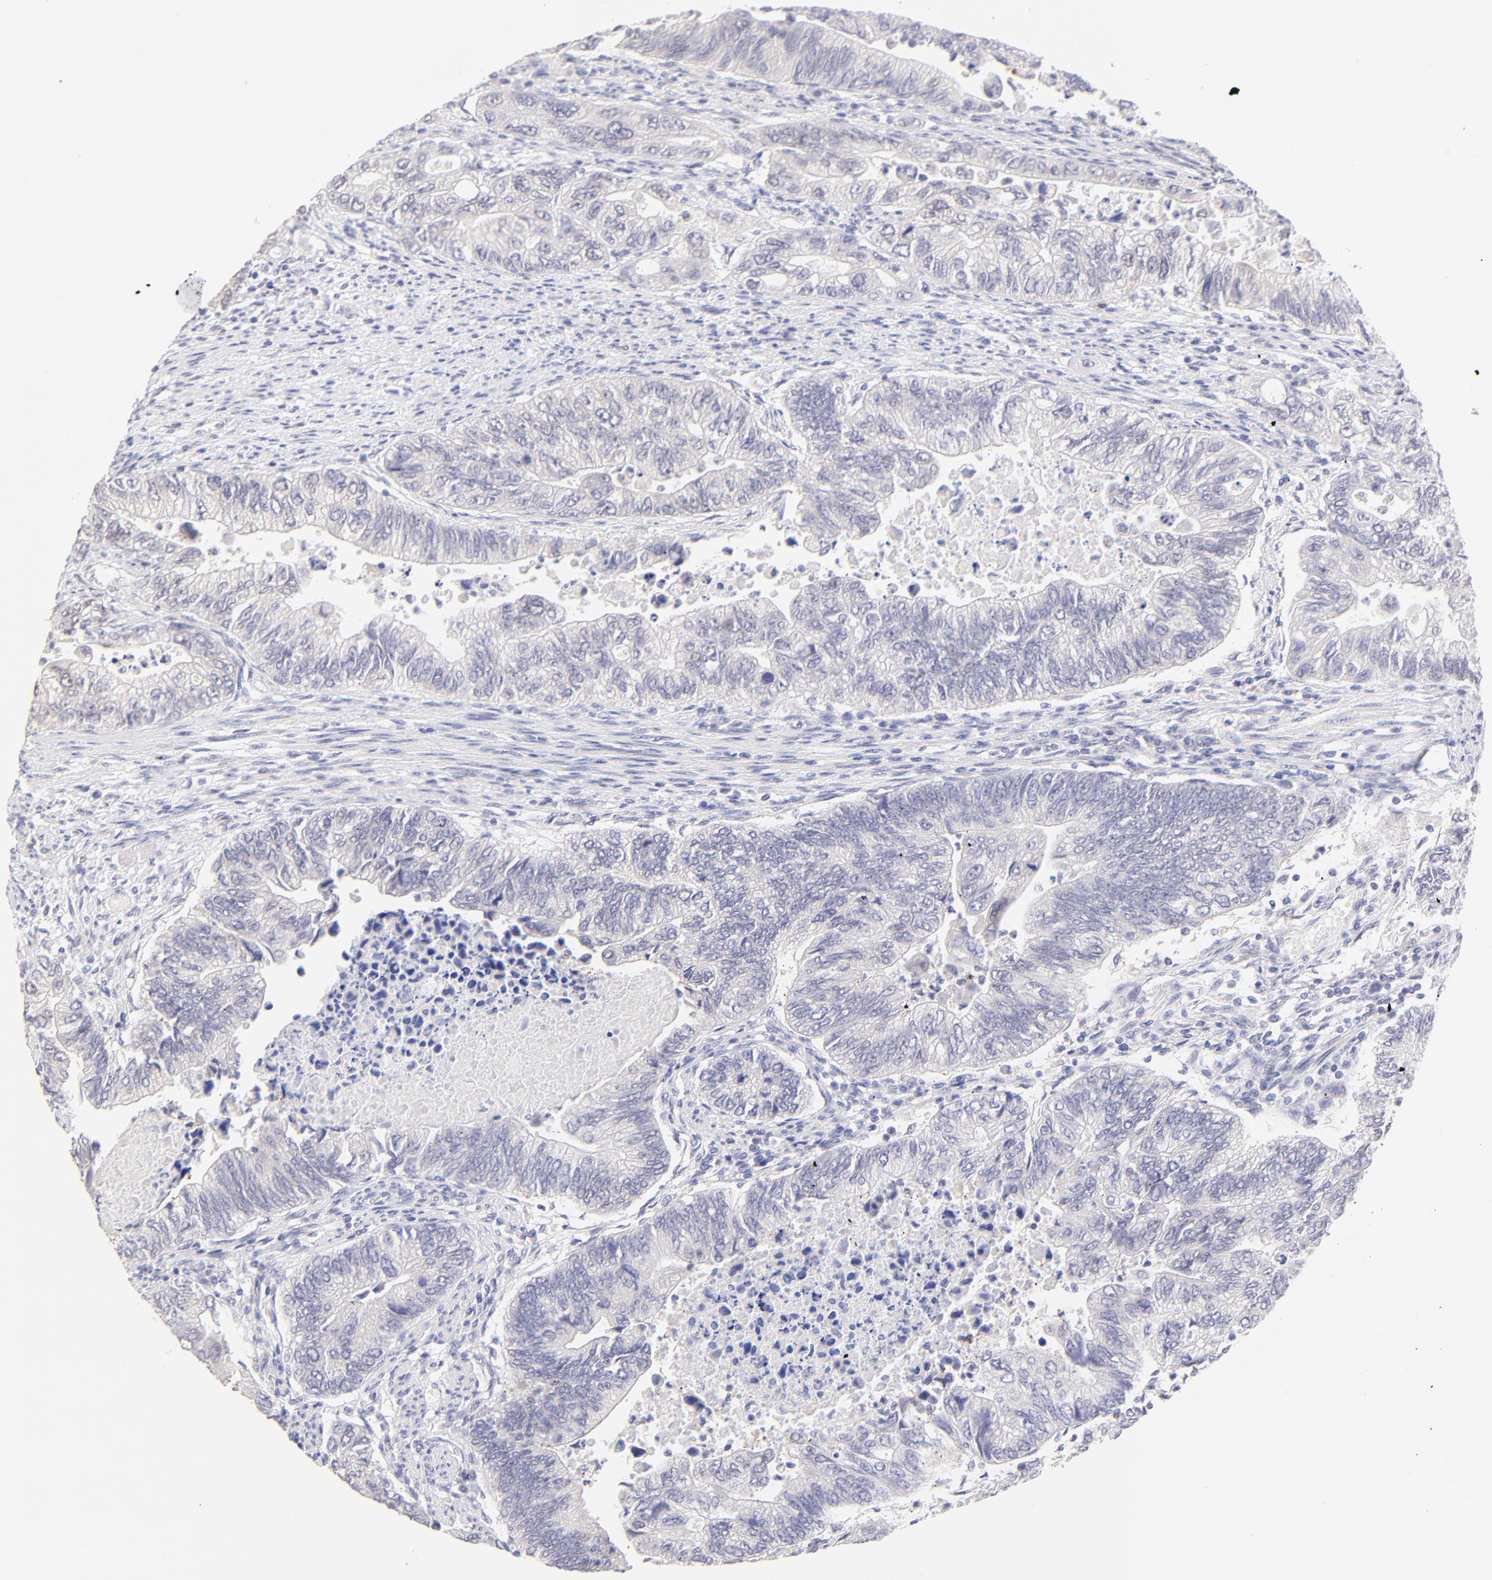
{"staining": {"intensity": "negative", "quantity": "none", "location": "none"}, "tissue": "colorectal cancer", "cell_type": "Tumor cells", "image_type": "cancer", "snomed": [{"axis": "morphology", "description": "Adenocarcinoma, NOS"}, {"axis": "topography", "description": "Colon"}], "caption": "This is an immunohistochemistry micrograph of adenocarcinoma (colorectal). There is no positivity in tumor cells.", "gene": "KLF4", "patient": {"sex": "female", "age": 11}}